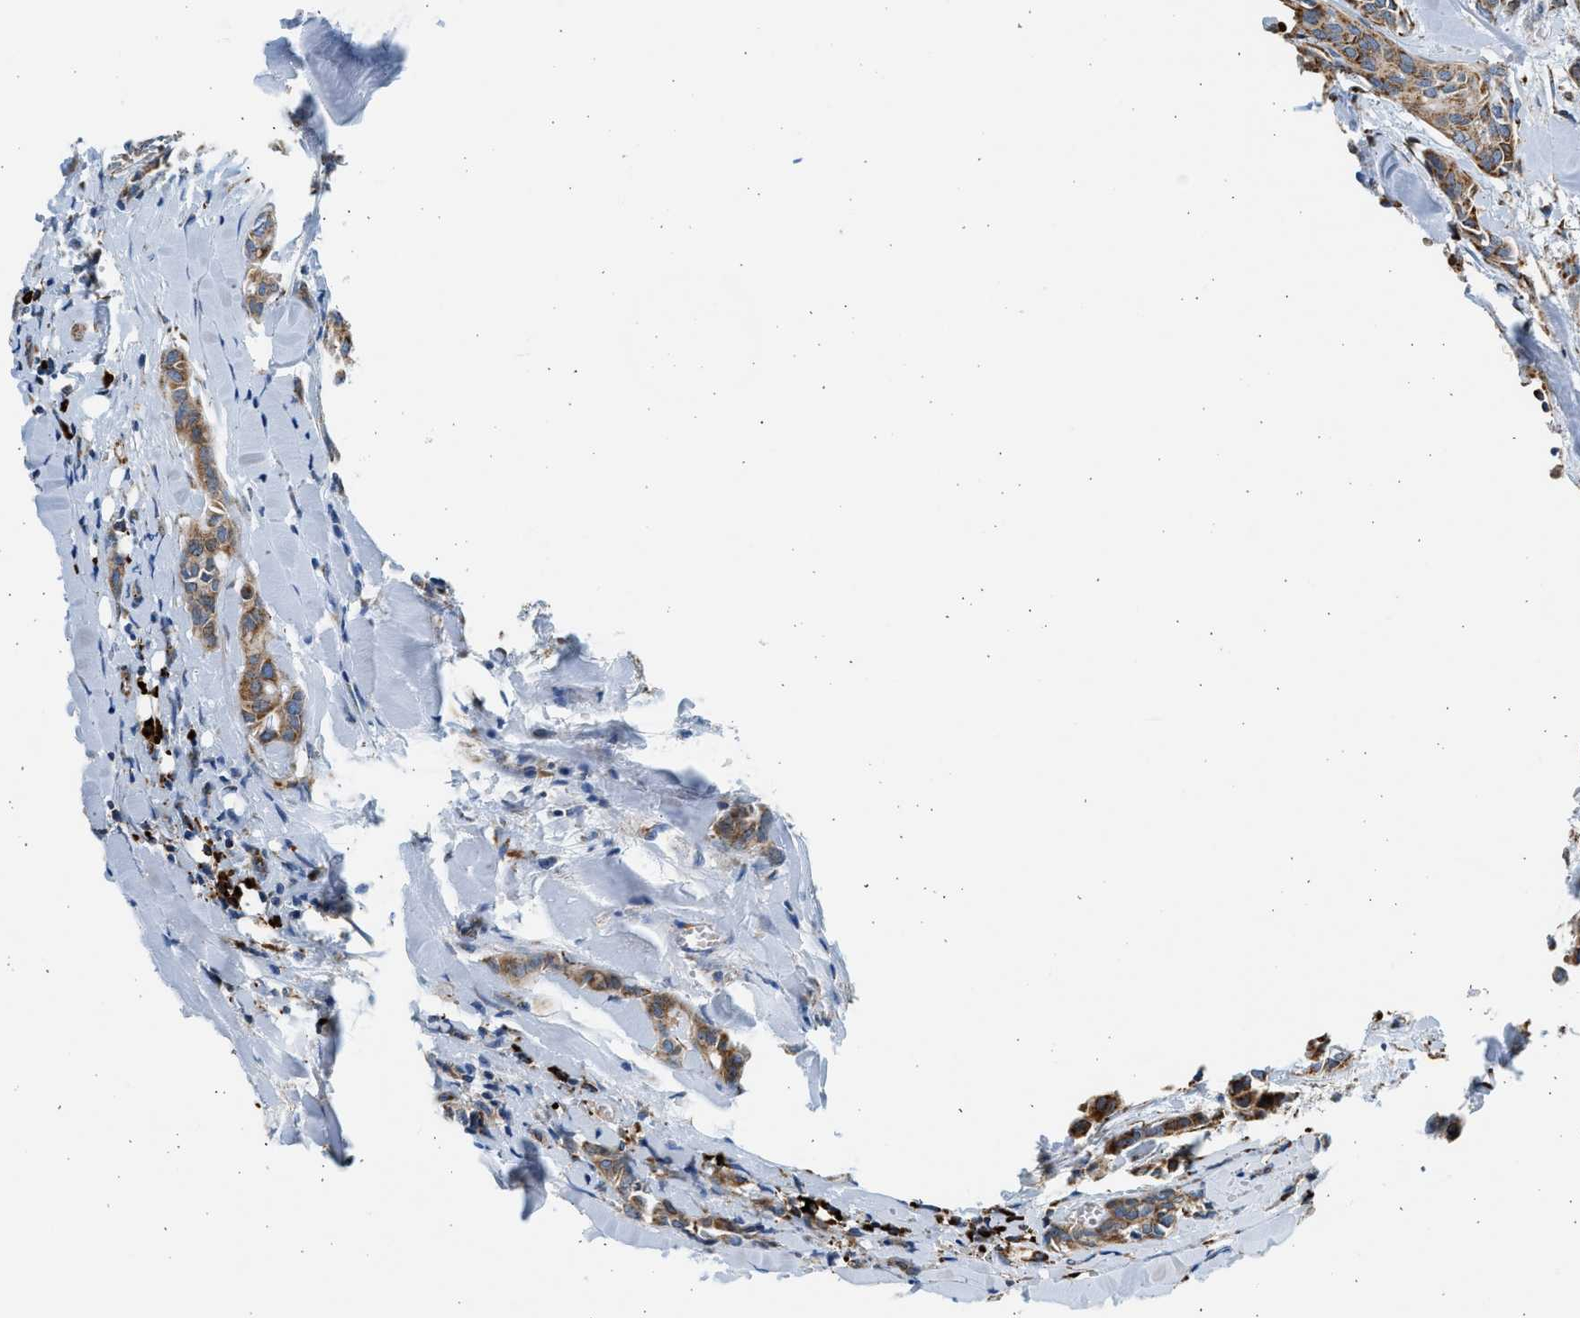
{"staining": {"intensity": "moderate", "quantity": ">75%", "location": "cytoplasmic/membranous"}, "tissue": "head and neck cancer", "cell_type": "Tumor cells", "image_type": "cancer", "snomed": [{"axis": "morphology", "description": "Adenocarcinoma, NOS"}, {"axis": "topography", "description": "Salivary gland"}, {"axis": "topography", "description": "Head-Neck"}], "caption": "Immunohistochemical staining of human adenocarcinoma (head and neck) displays medium levels of moderate cytoplasmic/membranous expression in about >75% of tumor cells.", "gene": "KCNMB3", "patient": {"sex": "female", "age": 59}}